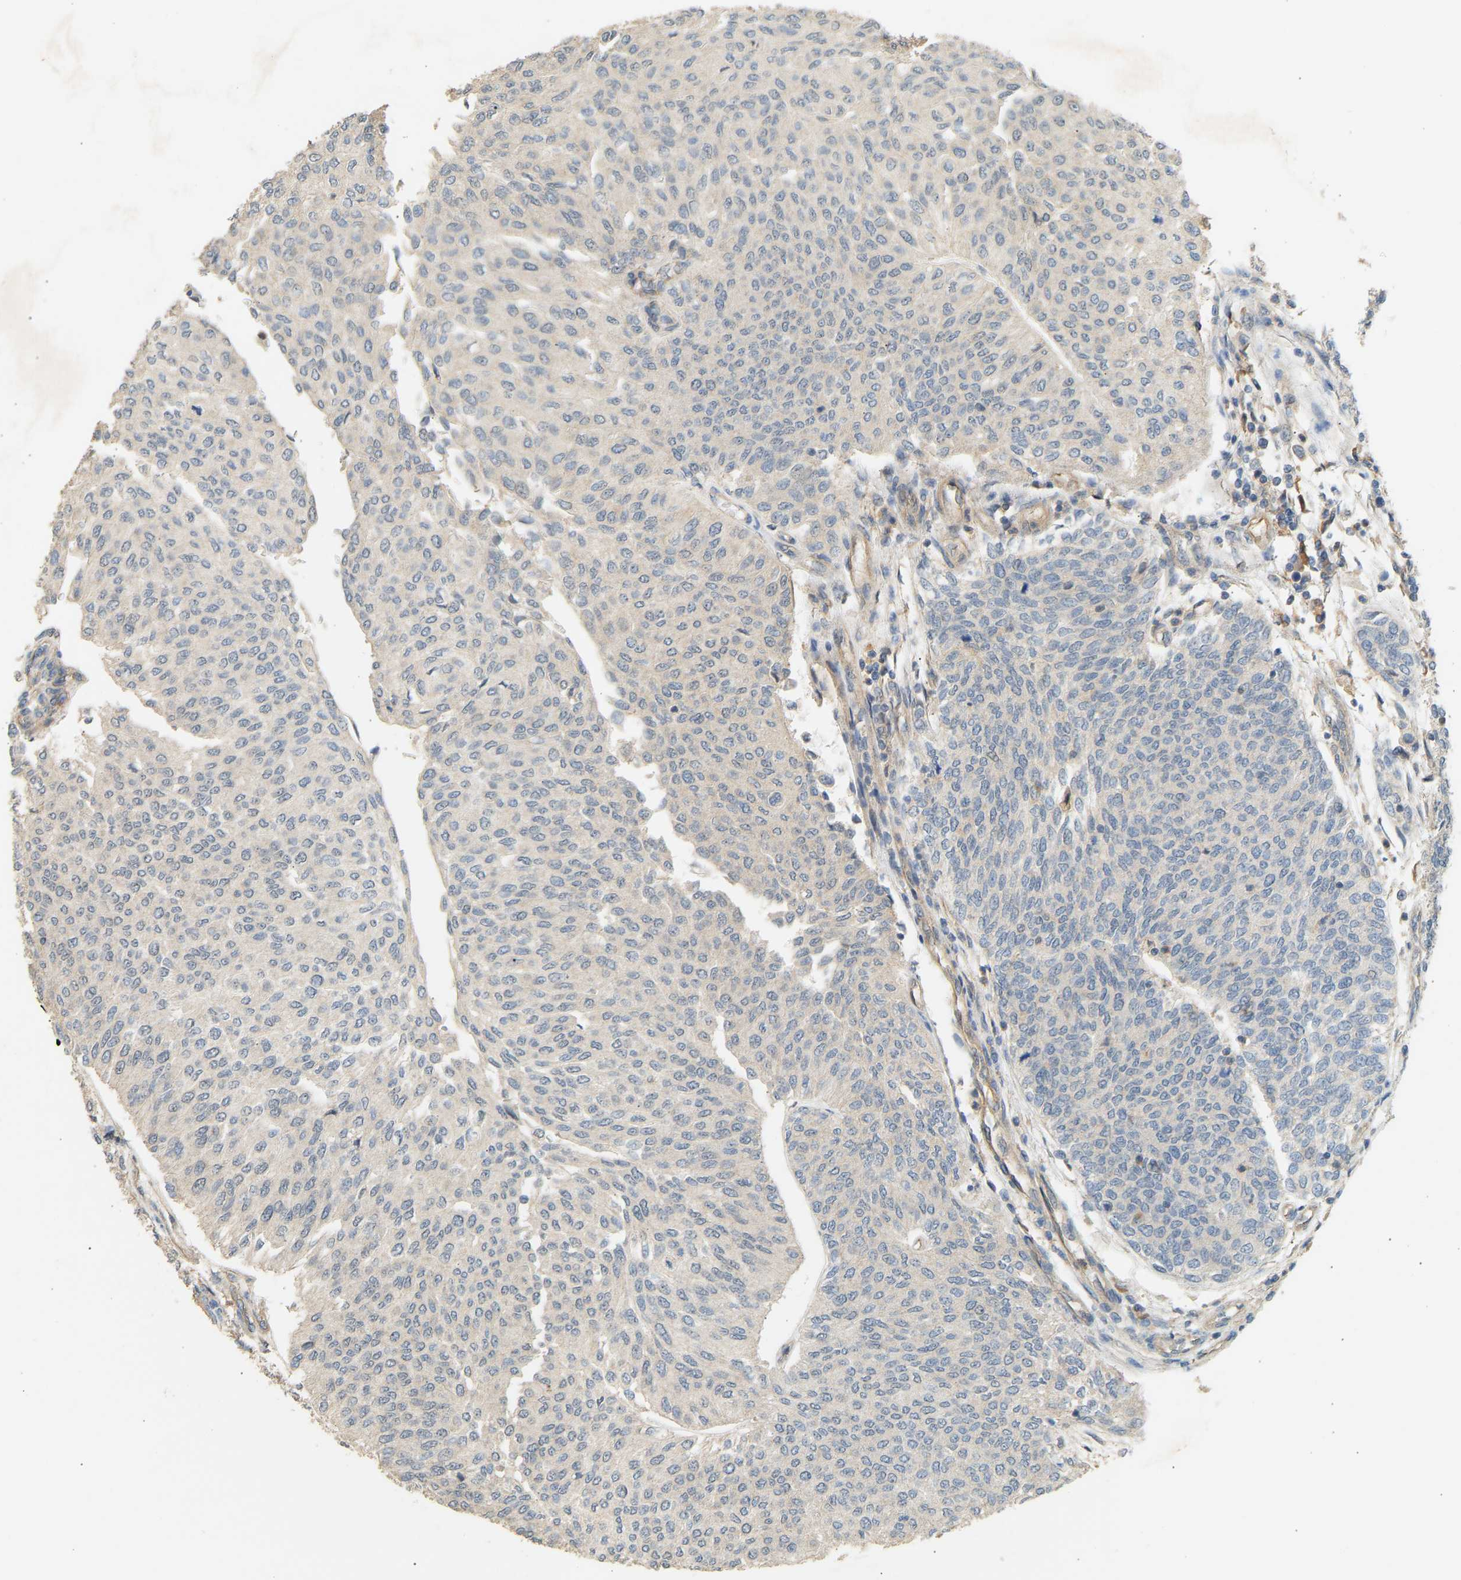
{"staining": {"intensity": "negative", "quantity": "none", "location": "none"}, "tissue": "urothelial cancer", "cell_type": "Tumor cells", "image_type": "cancer", "snomed": [{"axis": "morphology", "description": "Urothelial carcinoma, Low grade"}, {"axis": "topography", "description": "Urinary bladder"}], "caption": "An IHC image of urothelial cancer is shown. There is no staining in tumor cells of urothelial cancer.", "gene": "RGL1", "patient": {"sex": "female", "age": 79}}